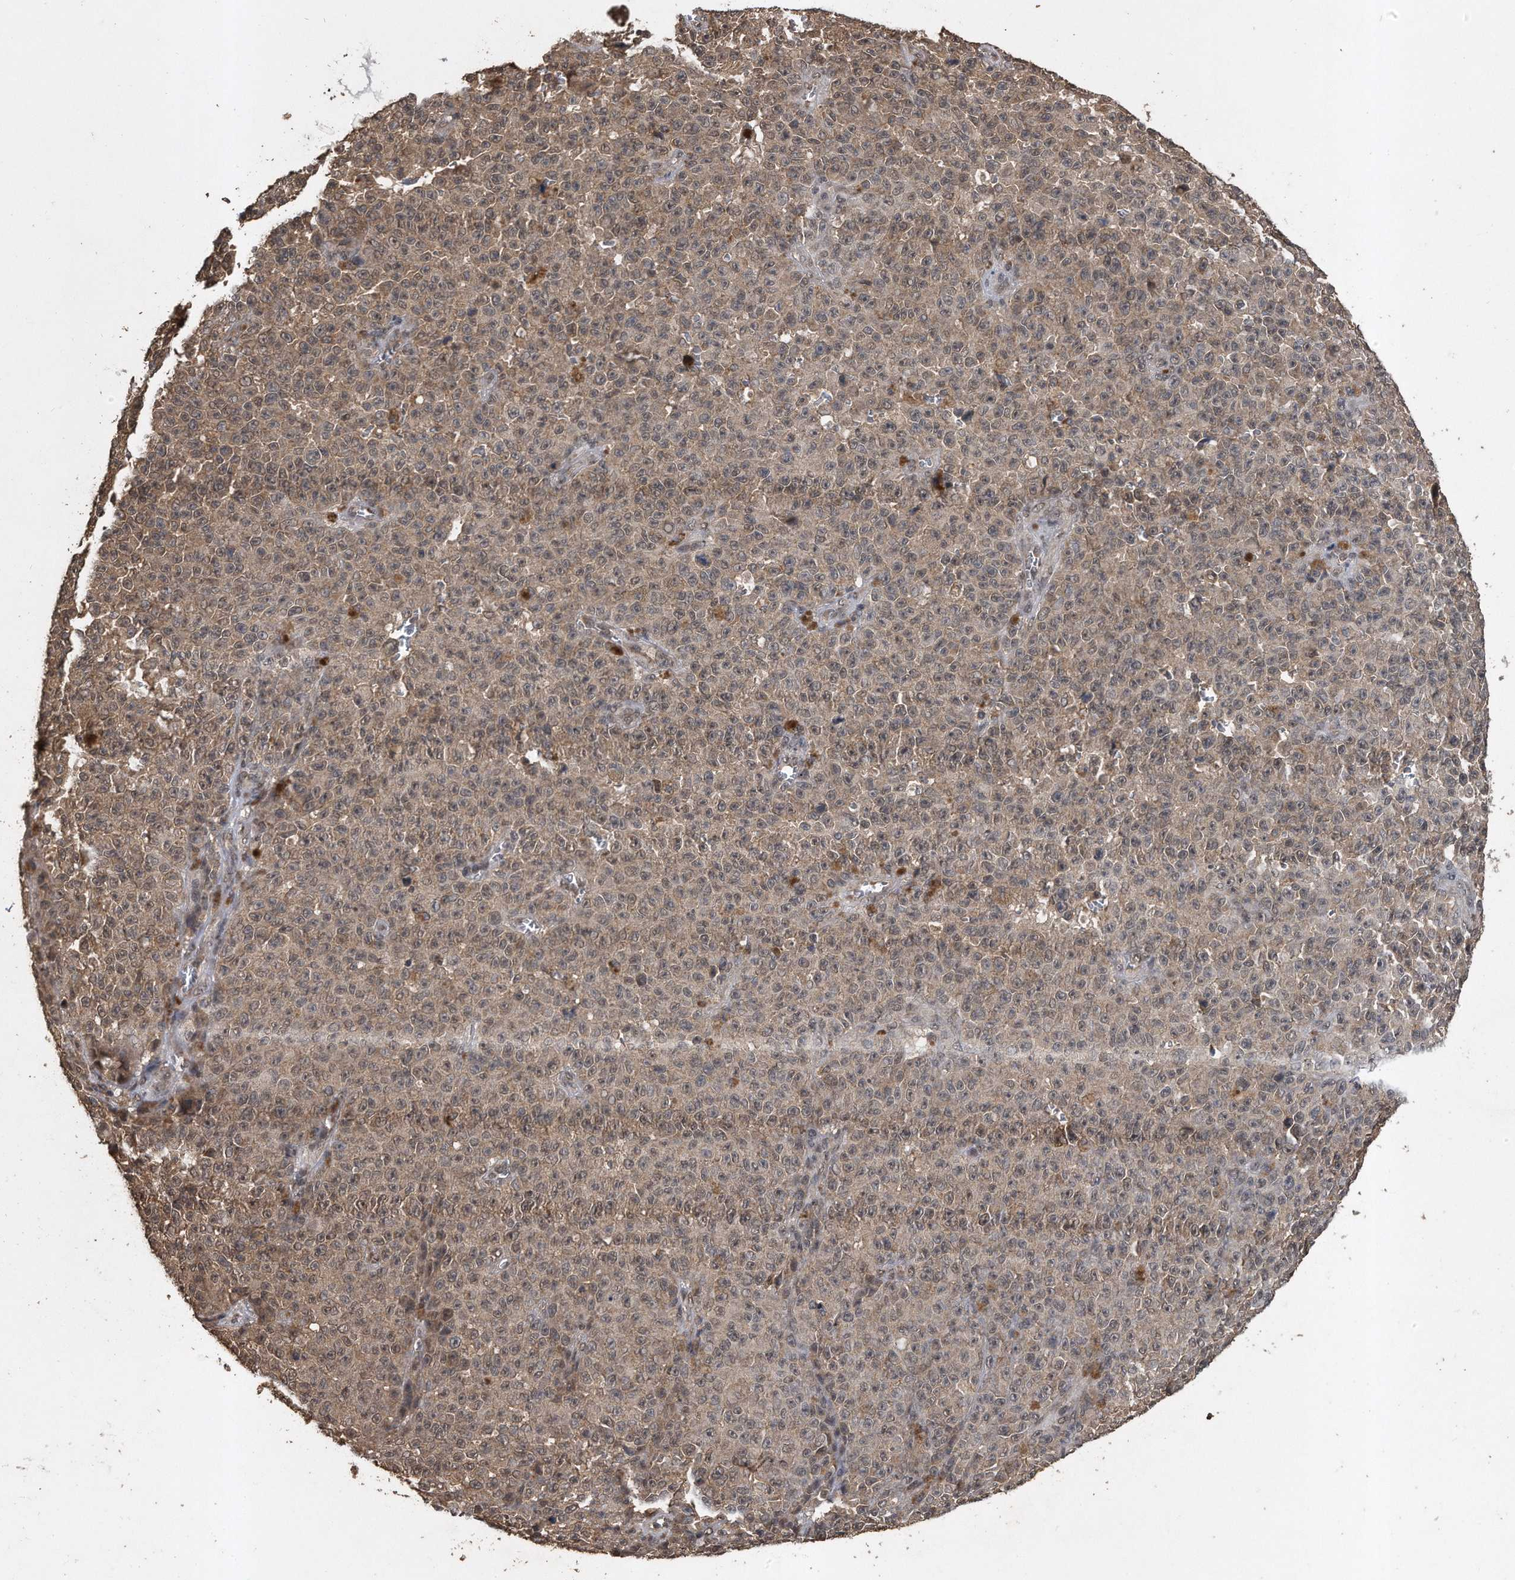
{"staining": {"intensity": "weak", "quantity": "25%-75%", "location": "cytoplasmic/membranous"}, "tissue": "melanoma", "cell_type": "Tumor cells", "image_type": "cancer", "snomed": [{"axis": "morphology", "description": "Malignant melanoma, NOS"}, {"axis": "topography", "description": "Skin"}], "caption": "Brown immunohistochemical staining in malignant melanoma displays weak cytoplasmic/membranous positivity in approximately 25%-75% of tumor cells.", "gene": "CRYZL1", "patient": {"sex": "female", "age": 82}}